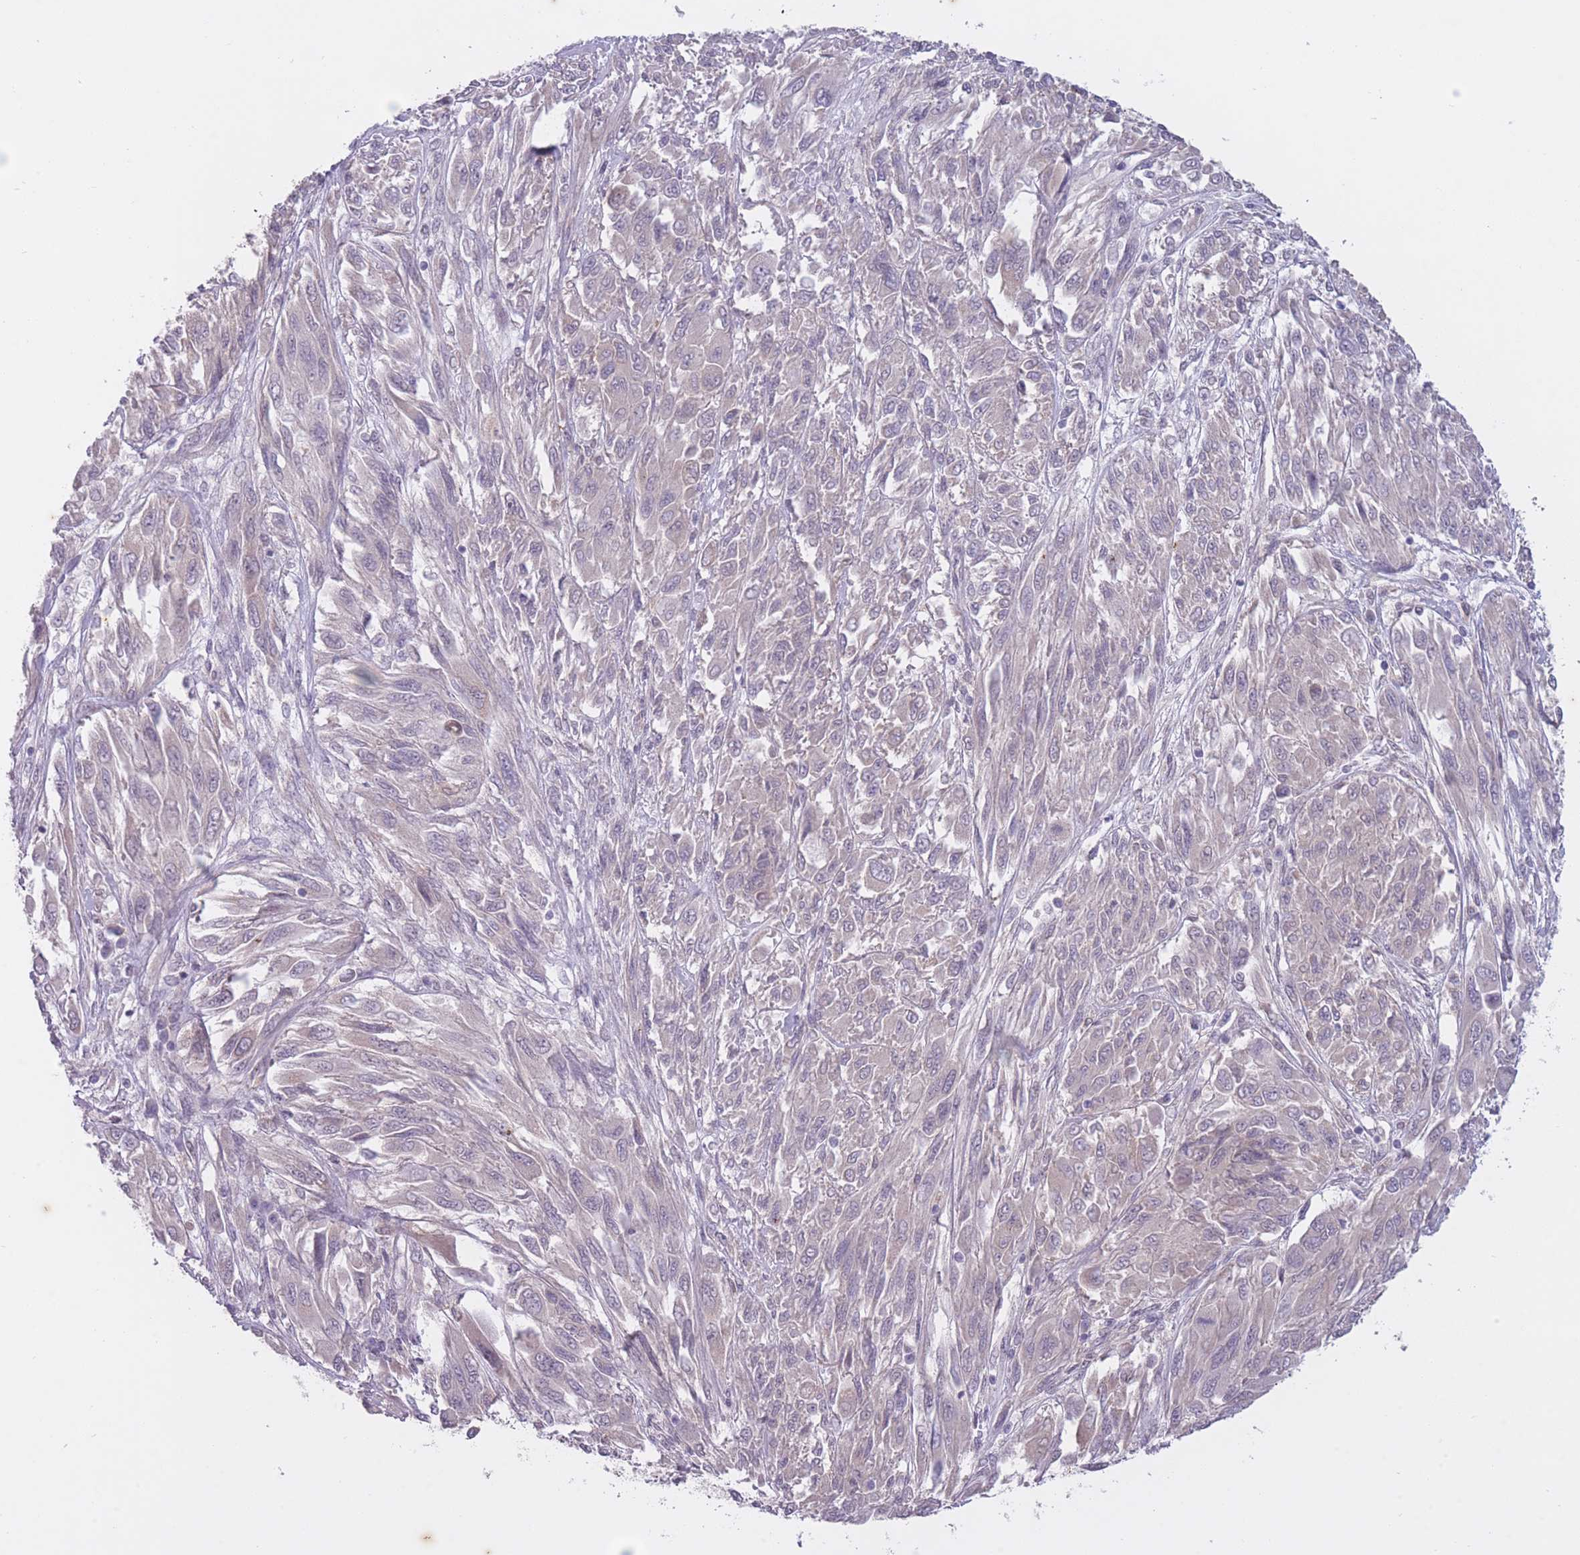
{"staining": {"intensity": "negative", "quantity": "none", "location": "none"}, "tissue": "melanoma", "cell_type": "Tumor cells", "image_type": "cancer", "snomed": [{"axis": "morphology", "description": "Malignant melanoma, NOS"}, {"axis": "topography", "description": "Skin"}], "caption": "A photomicrograph of human malignant melanoma is negative for staining in tumor cells.", "gene": "ARPIN", "patient": {"sex": "female", "age": 91}}